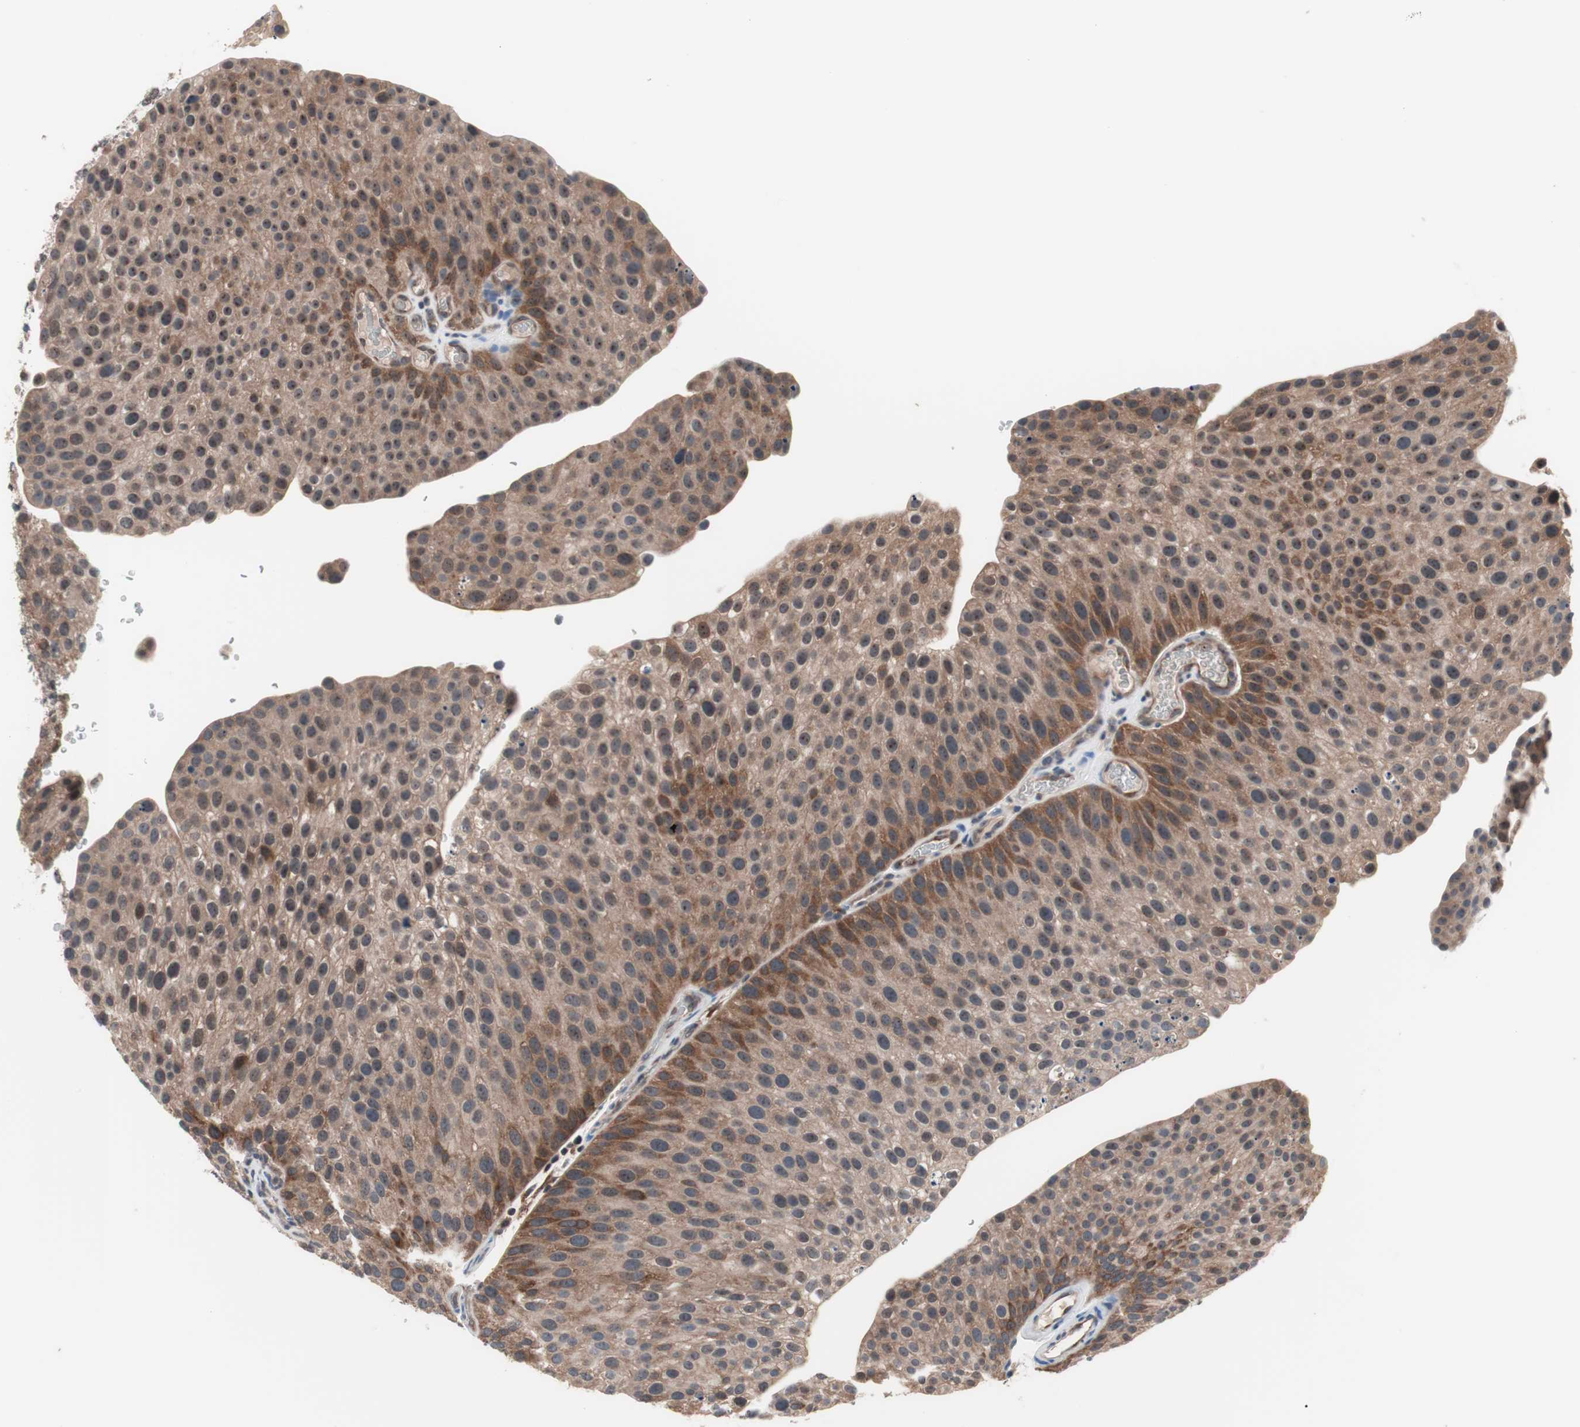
{"staining": {"intensity": "weak", "quantity": "25%-75%", "location": "cytoplasmic/membranous,nuclear"}, "tissue": "urothelial cancer", "cell_type": "Tumor cells", "image_type": "cancer", "snomed": [{"axis": "morphology", "description": "Urothelial carcinoma, Low grade"}, {"axis": "topography", "description": "Smooth muscle"}, {"axis": "topography", "description": "Urinary bladder"}], "caption": "Immunohistochemical staining of urothelial carcinoma (low-grade) reveals low levels of weak cytoplasmic/membranous and nuclear positivity in approximately 25%-75% of tumor cells. Nuclei are stained in blue.", "gene": "IRS1", "patient": {"sex": "male", "age": 60}}